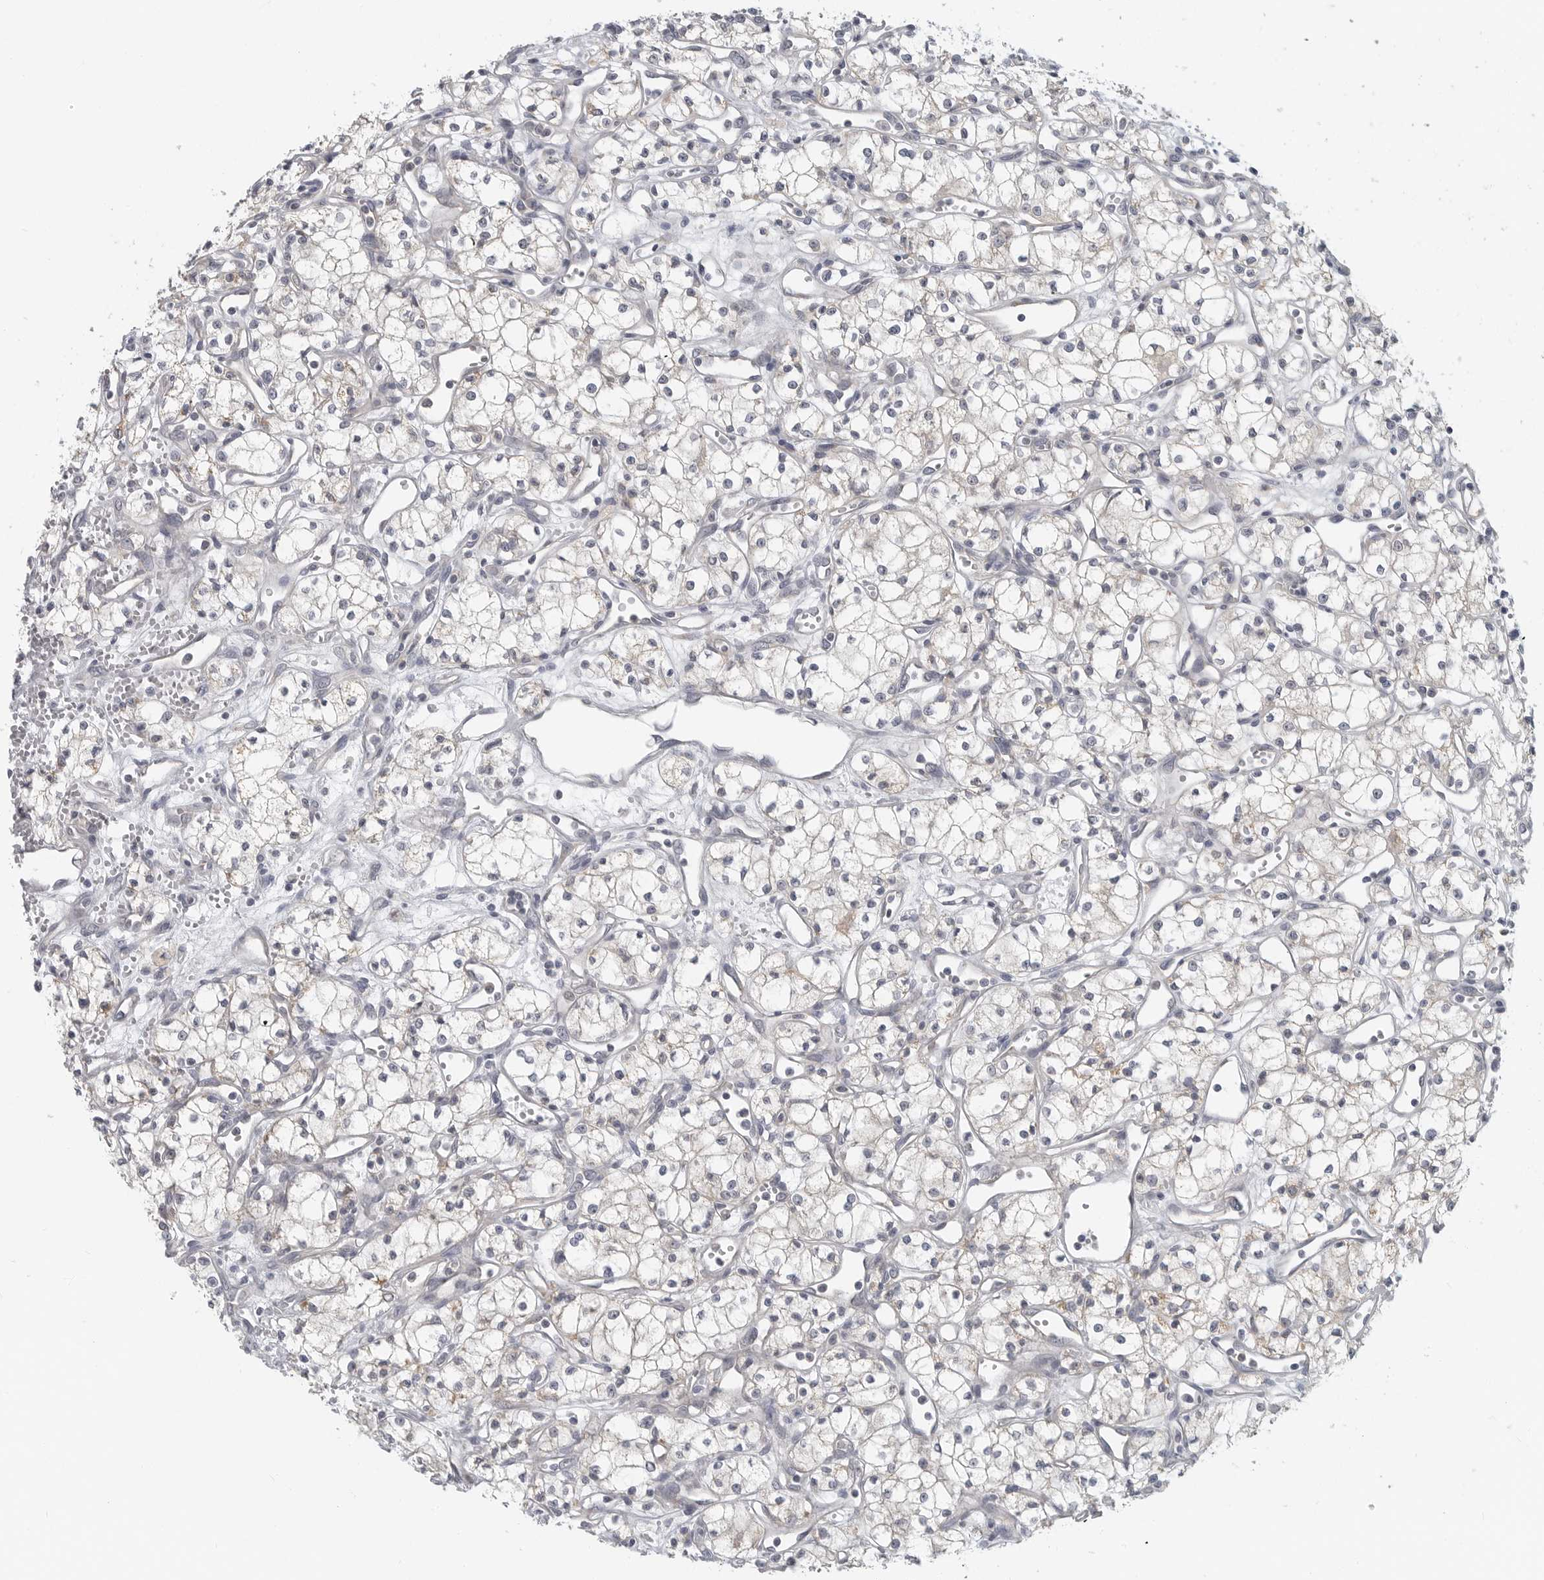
{"staining": {"intensity": "negative", "quantity": "none", "location": "none"}, "tissue": "renal cancer", "cell_type": "Tumor cells", "image_type": "cancer", "snomed": [{"axis": "morphology", "description": "Adenocarcinoma, NOS"}, {"axis": "topography", "description": "Kidney"}], "caption": "This histopathology image is of adenocarcinoma (renal) stained with immunohistochemistry to label a protein in brown with the nuclei are counter-stained blue. There is no positivity in tumor cells.", "gene": "IL12RB2", "patient": {"sex": "male", "age": 59}}